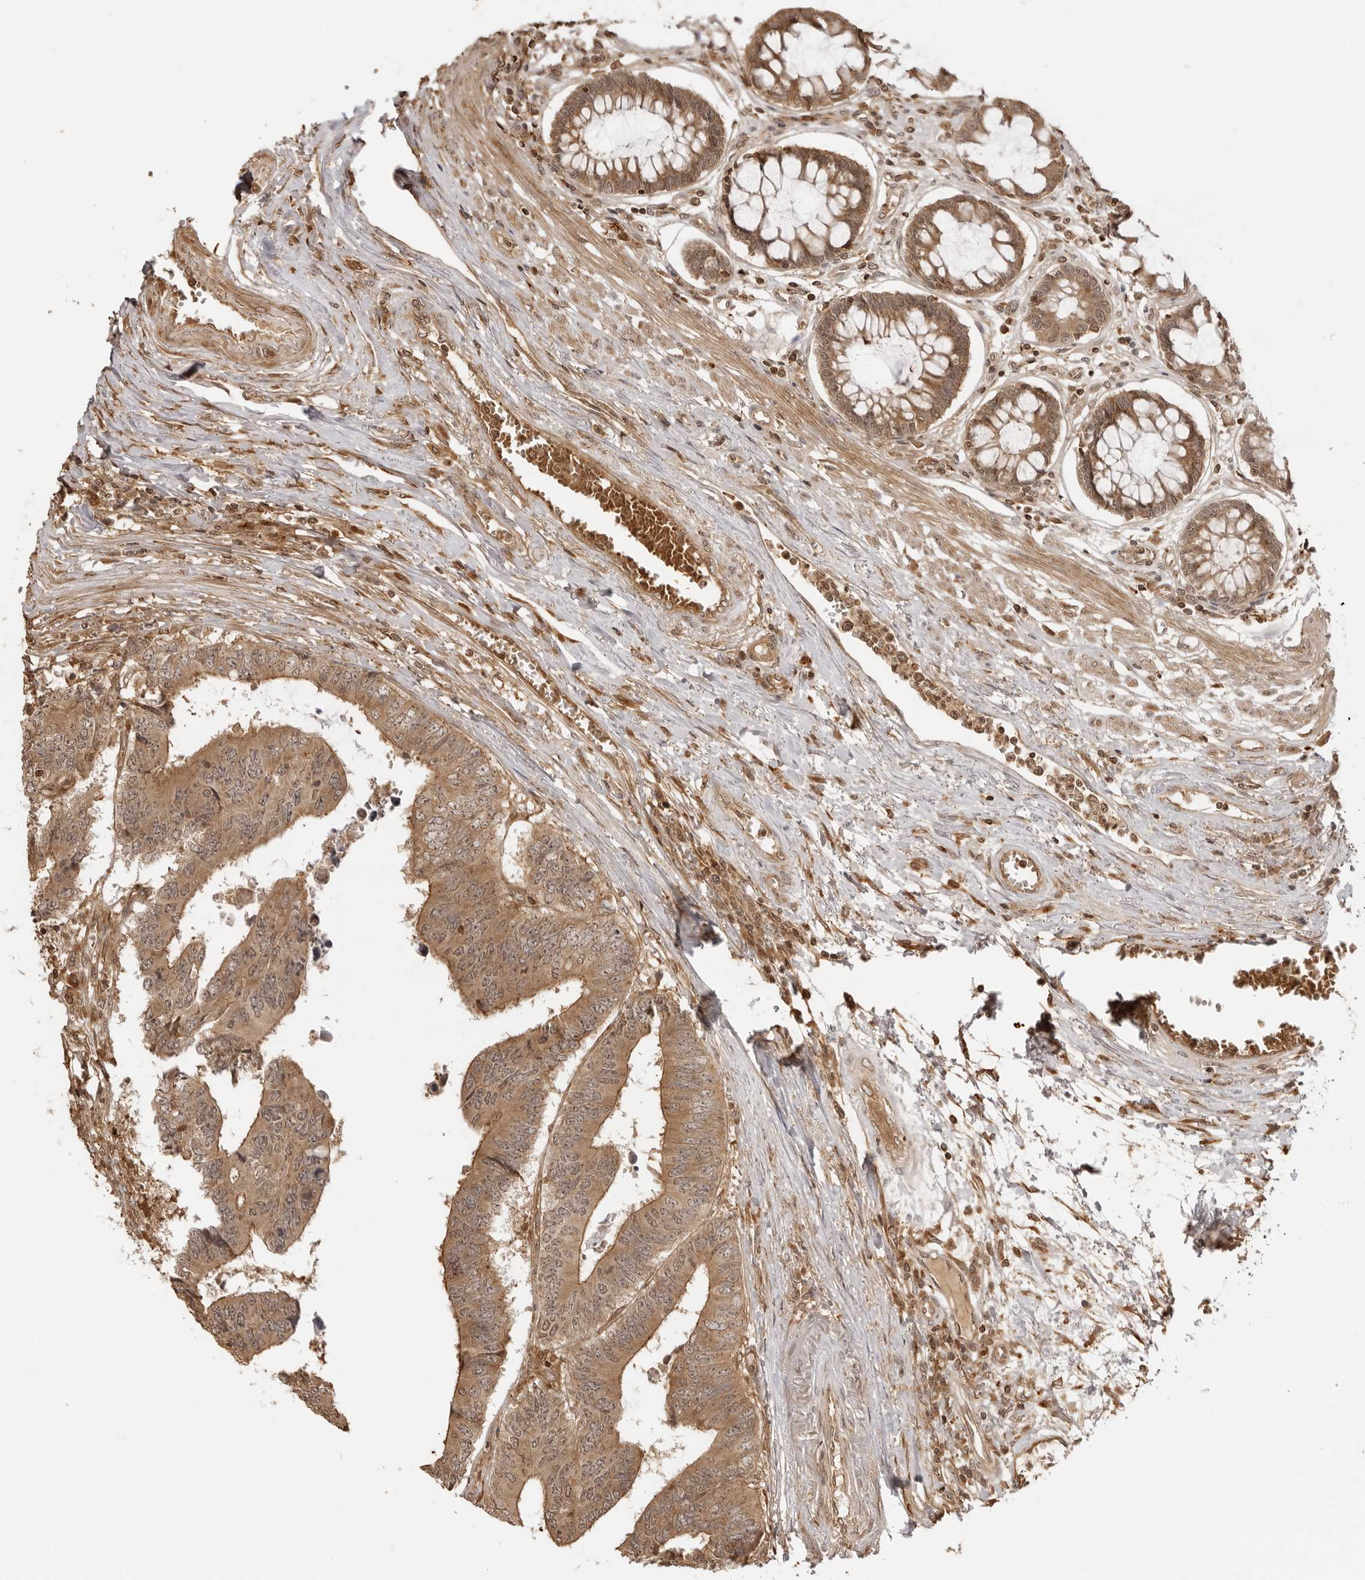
{"staining": {"intensity": "moderate", "quantity": ">75%", "location": "cytoplasmic/membranous"}, "tissue": "colorectal cancer", "cell_type": "Tumor cells", "image_type": "cancer", "snomed": [{"axis": "morphology", "description": "Adenocarcinoma, NOS"}, {"axis": "topography", "description": "Rectum"}], "caption": "Immunohistochemistry photomicrograph of neoplastic tissue: human adenocarcinoma (colorectal) stained using IHC demonstrates medium levels of moderate protein expression localized specifically in the cytoplasmic/membranous of tumor cells, appearing as a cytoplasmic/membranous brown color.", "gene": "IKBKE", "patient": {"sex": "male", "age": 84}}